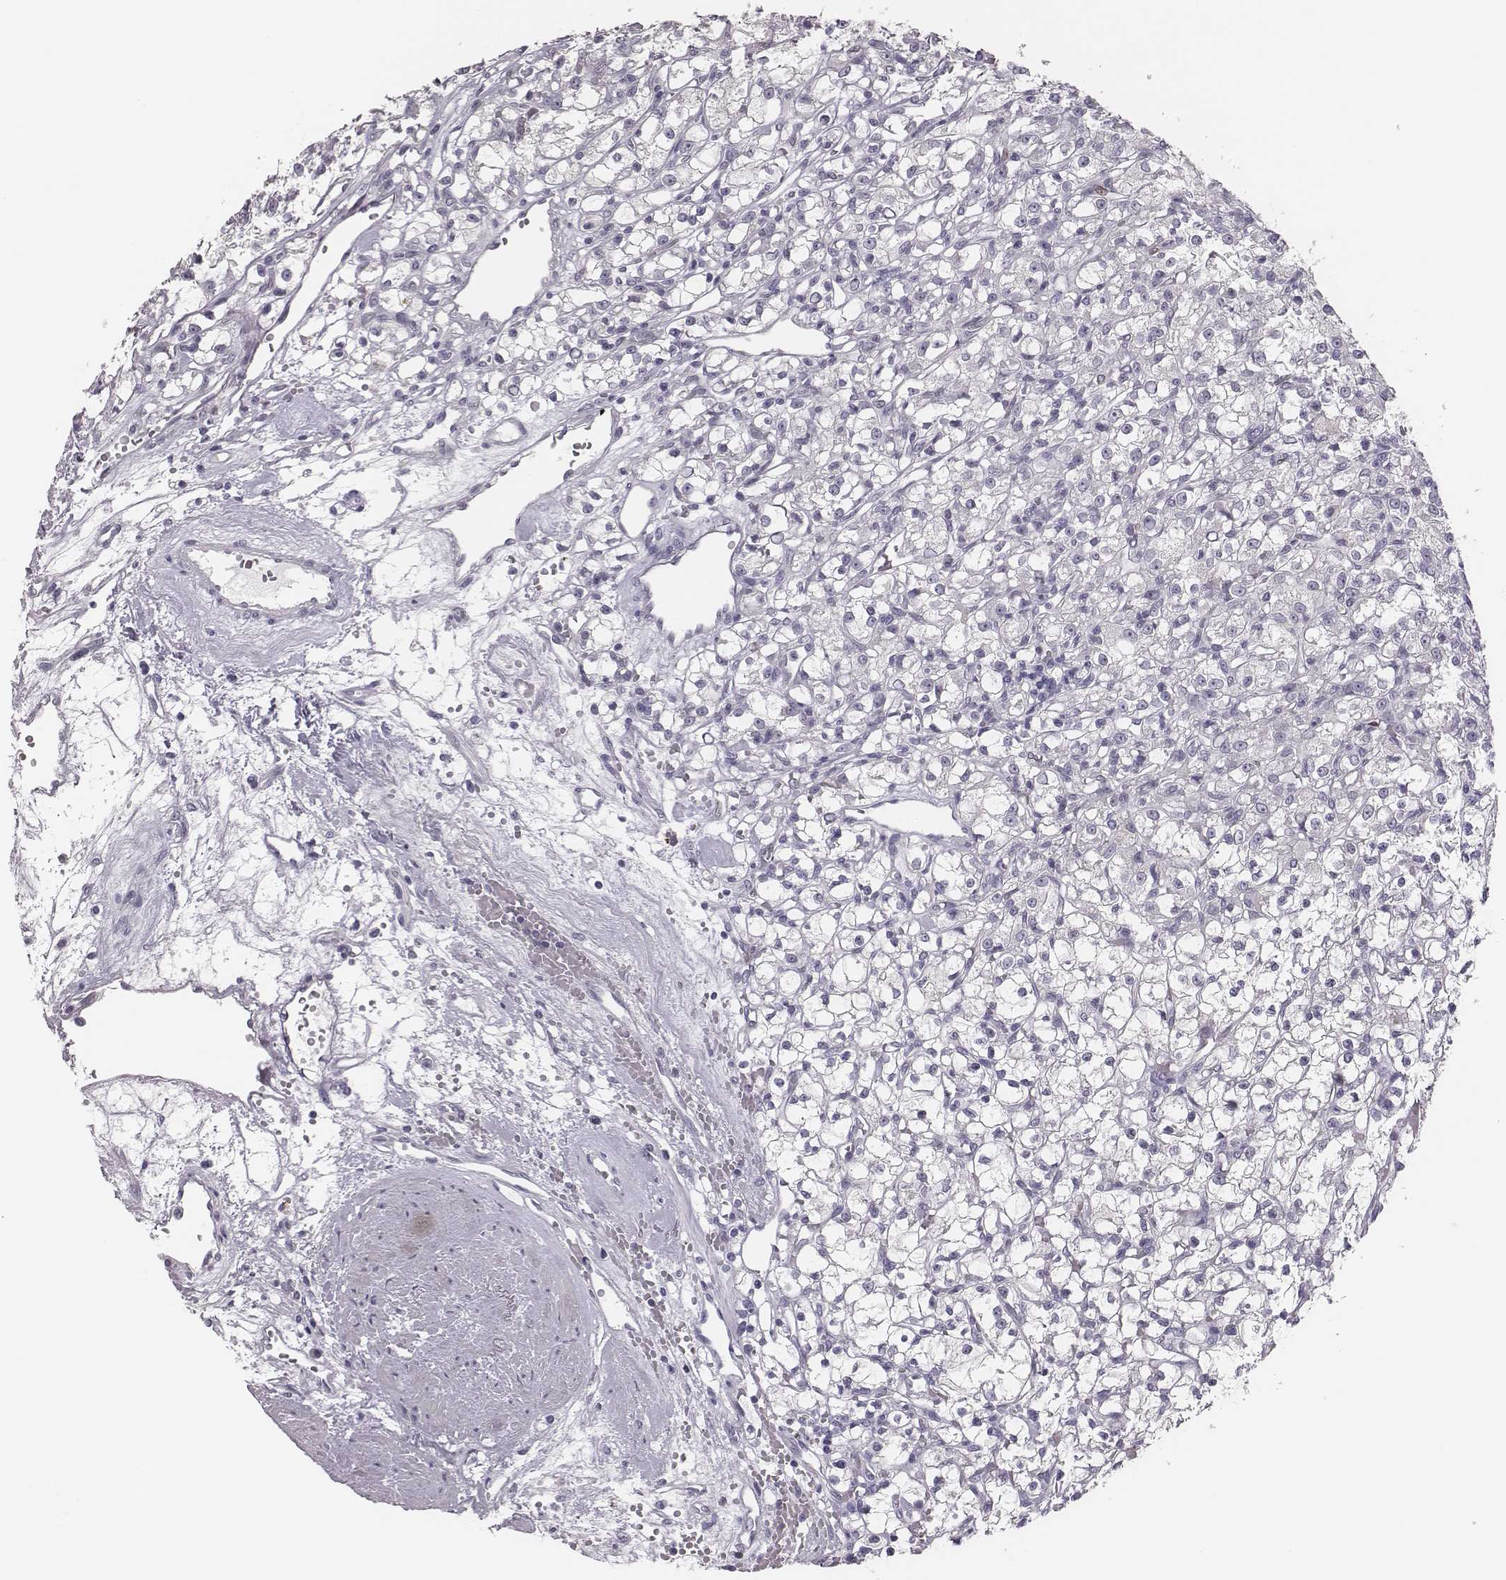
{"staining": {"intensity": "negative", "quantity": "none", "location": "none"}, "tissue": "renal cancer", "cell_type": "Tumor cells", "image_type": "cancer", "snomed": [{"axis": "morphology", "description": "Adenocarcinoma, NOS"}, {"axis": "topography", "description": "Kidney"}], "caption": "An image of renal cancer (adenocarcinoma) stained for a protein displays no brown staining in tumor cells. (DAB (3,3'-diaminobenzidine) immunohistochemistry (IHC), high magnification).", "gene": "ADGRF4", "patient": {"sex": "female", "age": 59}}